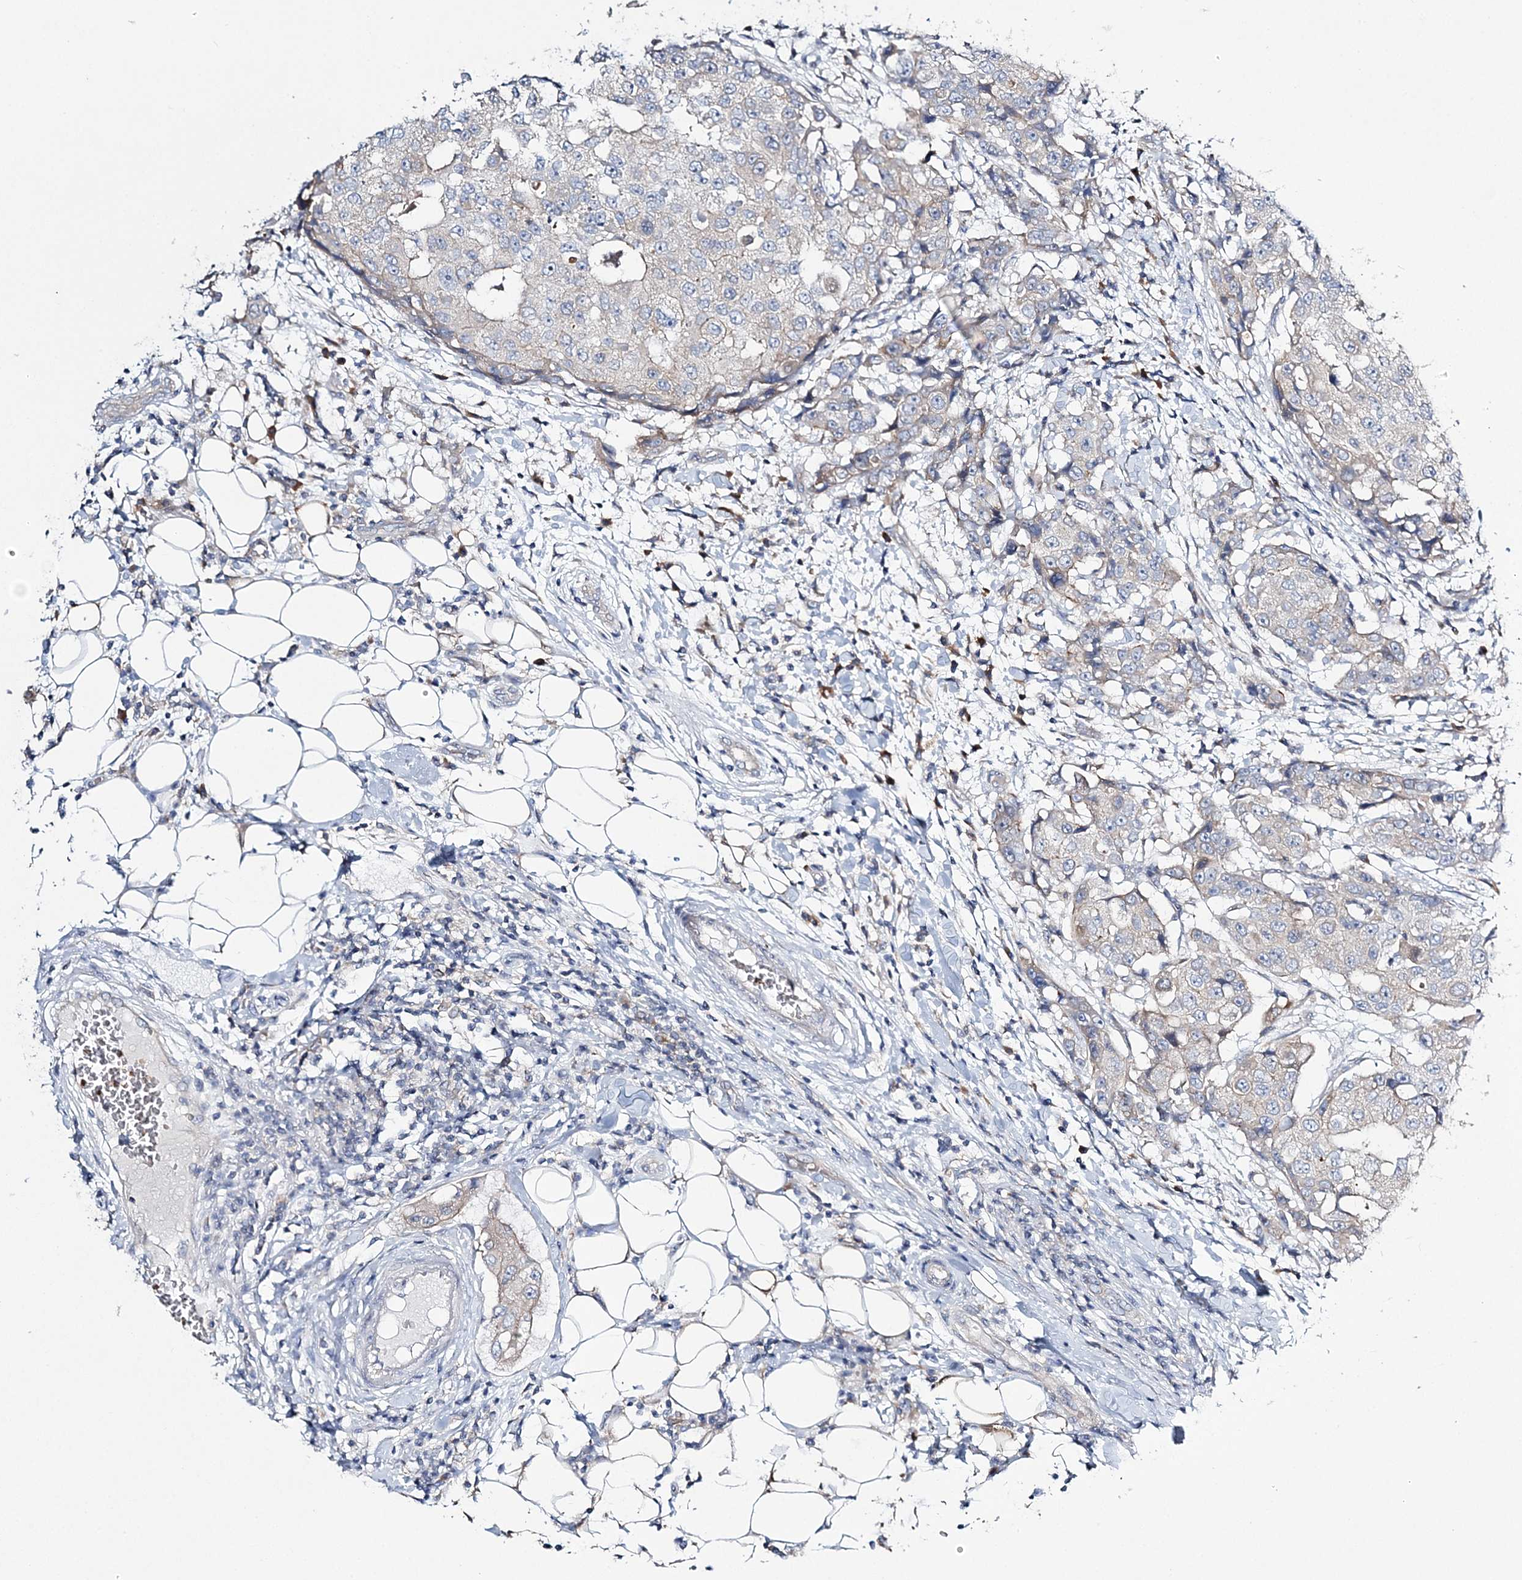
{"staining": {"intensity": "negative", "quantity": "none", "location": "none"}, "tissue": "breast cancer", "cell_type": "Tumor cells", "image_type": "cancer", "snomed": [{"axis": "morphology", "description": "Duct carcinoma"}, {"axis": "topography", "description": "Breast"}], "caption": "A photomicrograph of human breast cancer is negative for staining in tumor cells.", "gene": "ATP11B", "patient": {"sex": "female", "age": 27}}